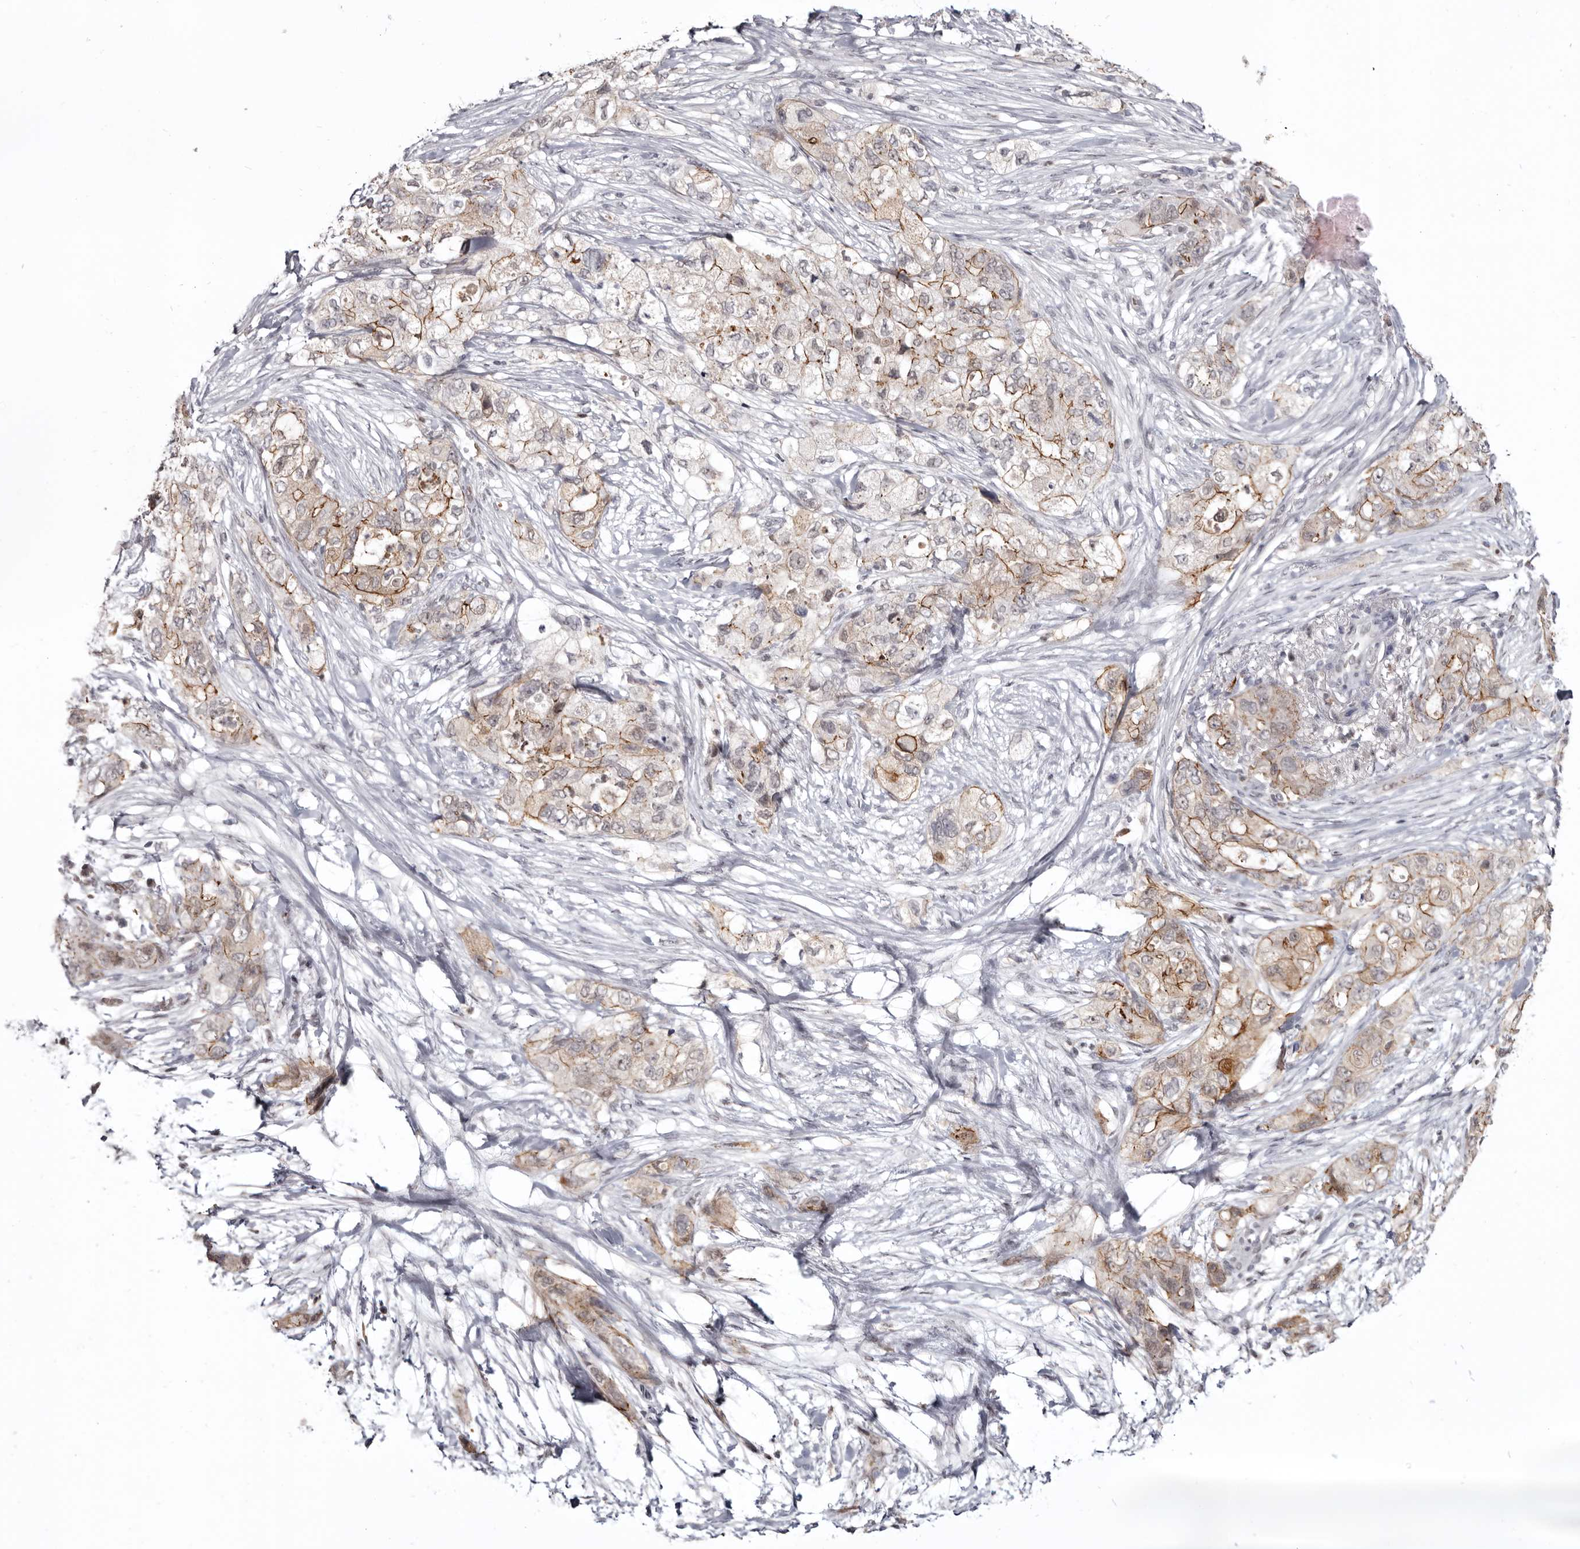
{"staining": {"intensity": "moderate", "quantity": ">75%", "location": "cytoplasmic/membranous,nuclear"}, "tissue": "pancreatic cancer", "cell_type": "Tumor cells", "image_type": "cancer", "snomed": [{"axis": "morphology", "description": "Adenocarcinoma, NOS"}, {"axis": "topography", "description": "Pancreas"}], "caption": "Human adenocarcinoma (pancreatic) stained with a protein marker displays moderate staining in tumor cells.", "gene": "CGN", "patient": {"sex": "female", "age": 73}}